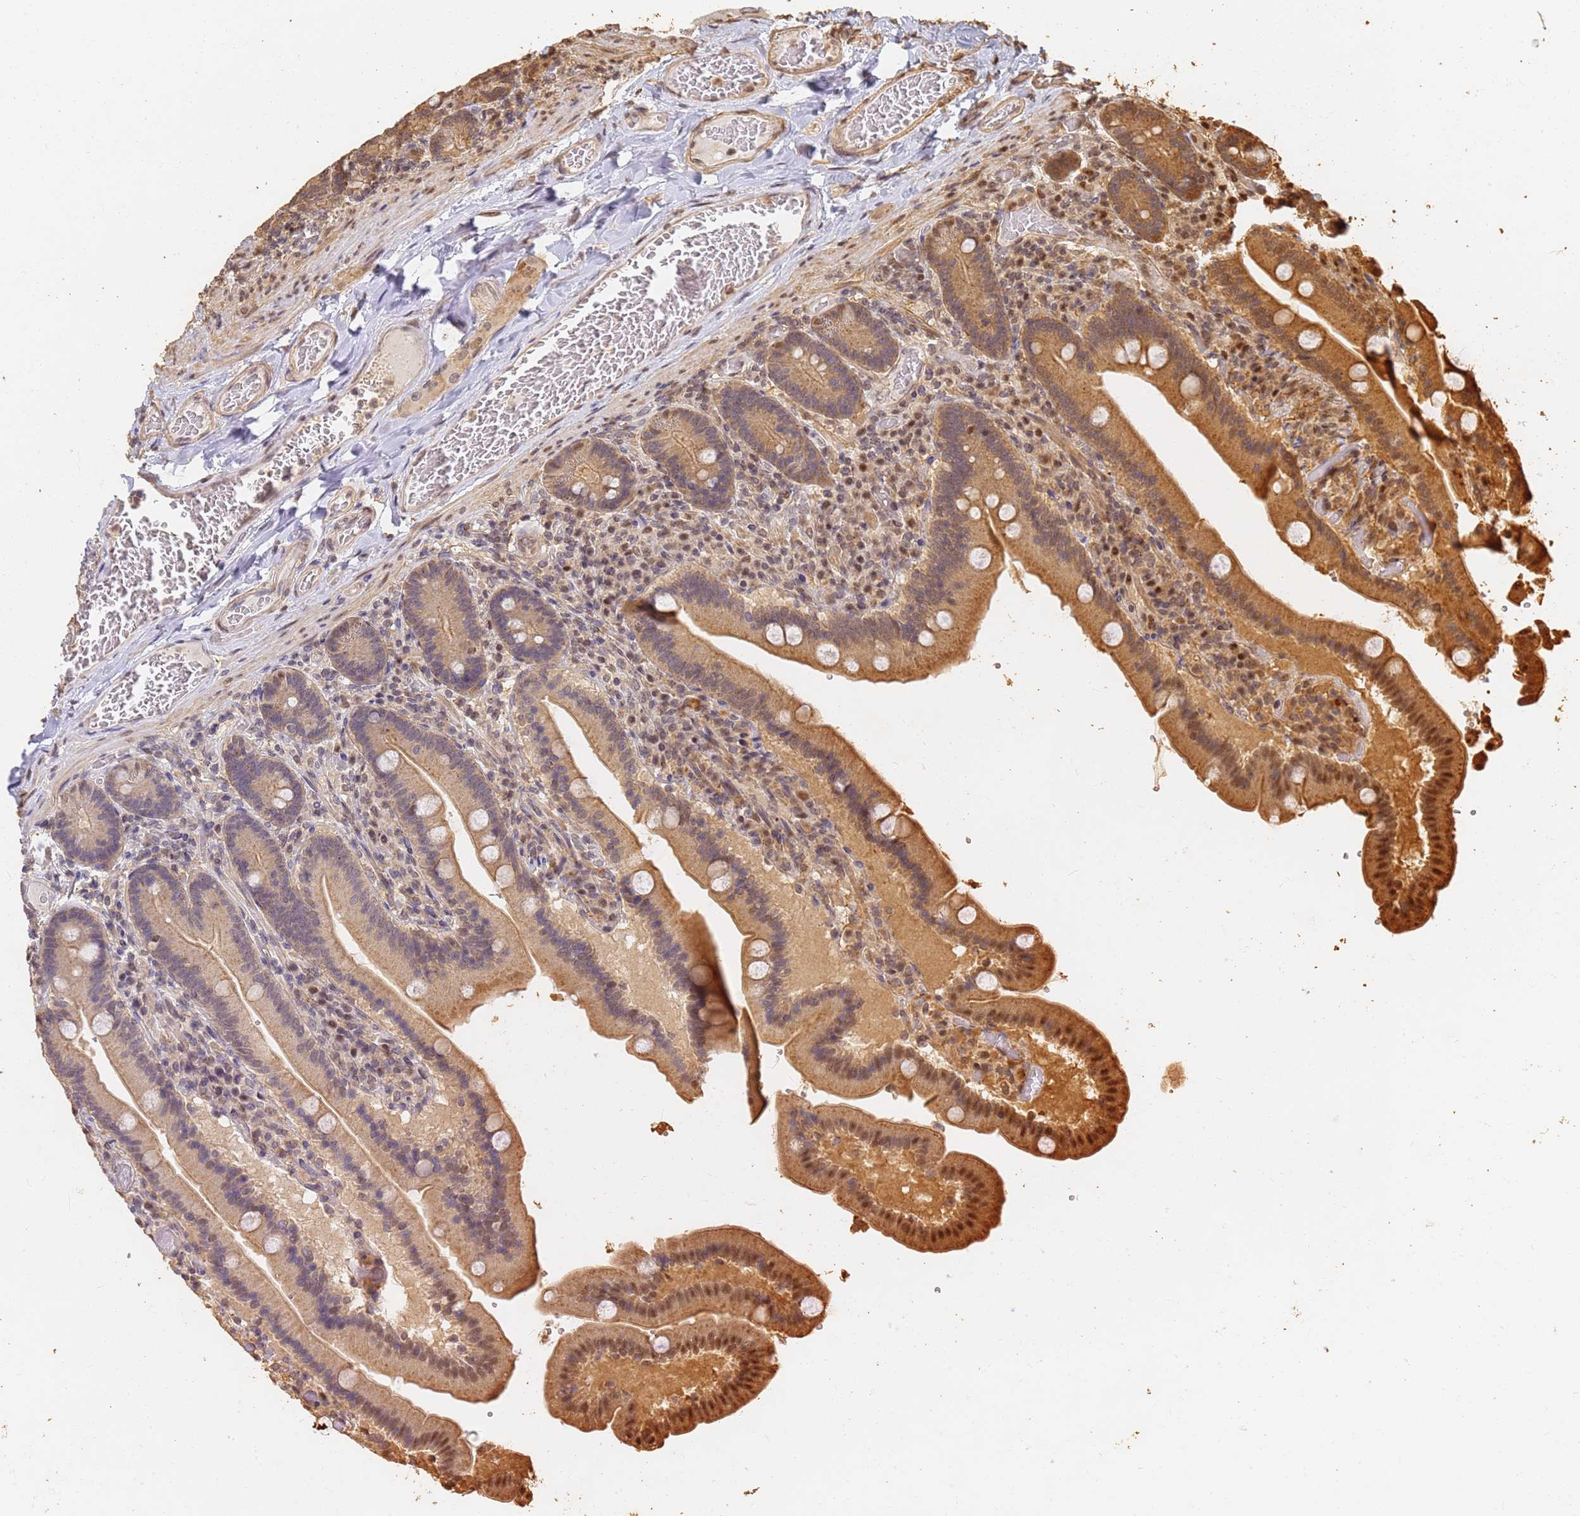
{"staining": {"intensity": "moderate", "quantity": ">75%", "location": "cytoplasmic/membranous,nuclear"}, "tissue": "duodenum", "cell_type": "Glandular cells", "image_type": "normal", "snomed": [{"axis": "morphology", "description": "Normal tissue, NOS"}, {"axis": "topography", "description": "Duodenum"}], "caption": "Moderate cytoplasmic/membranous,nuclear staining is seen in about >75% of glandular cells in unremarkable duodenum.", "gene": "JAK2", "patient": {"sex": "female", "age": 62}}